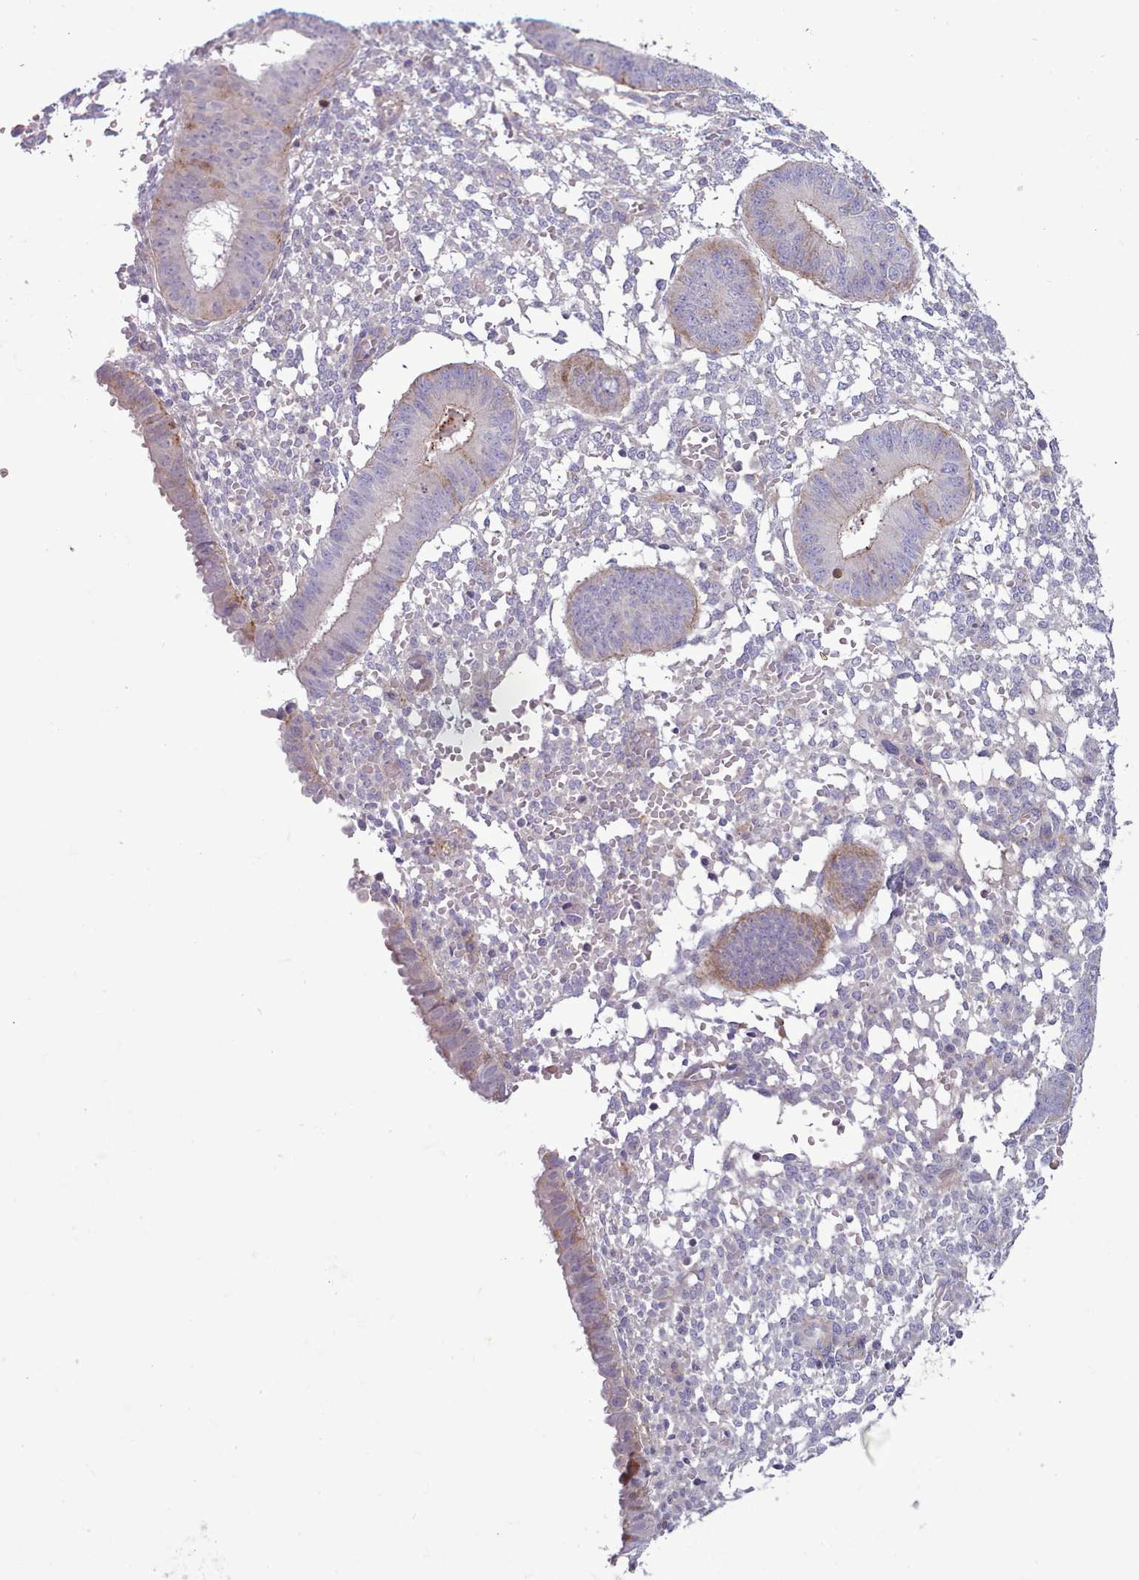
{"staining": {"intensity": "negative", "quantity": "none", "location": "none"}, "tissue": "endometrium", "cell_type": "Cells in endometrial stroma", "image_type": "normal", "snomed": [{"axis": "morphology", "description": "Normal tissue, NOS"}, {"axis": "topography", "description": "Endometrium"}], "caption": "A photomicrograph of endometrium stained for a protein displays no brown staining in cells in endometrial stroma. (IHC, brightfield microscopy, high magnification).", "gene": "TENT4B", "patient": {"sex": "female", "age": 49}}